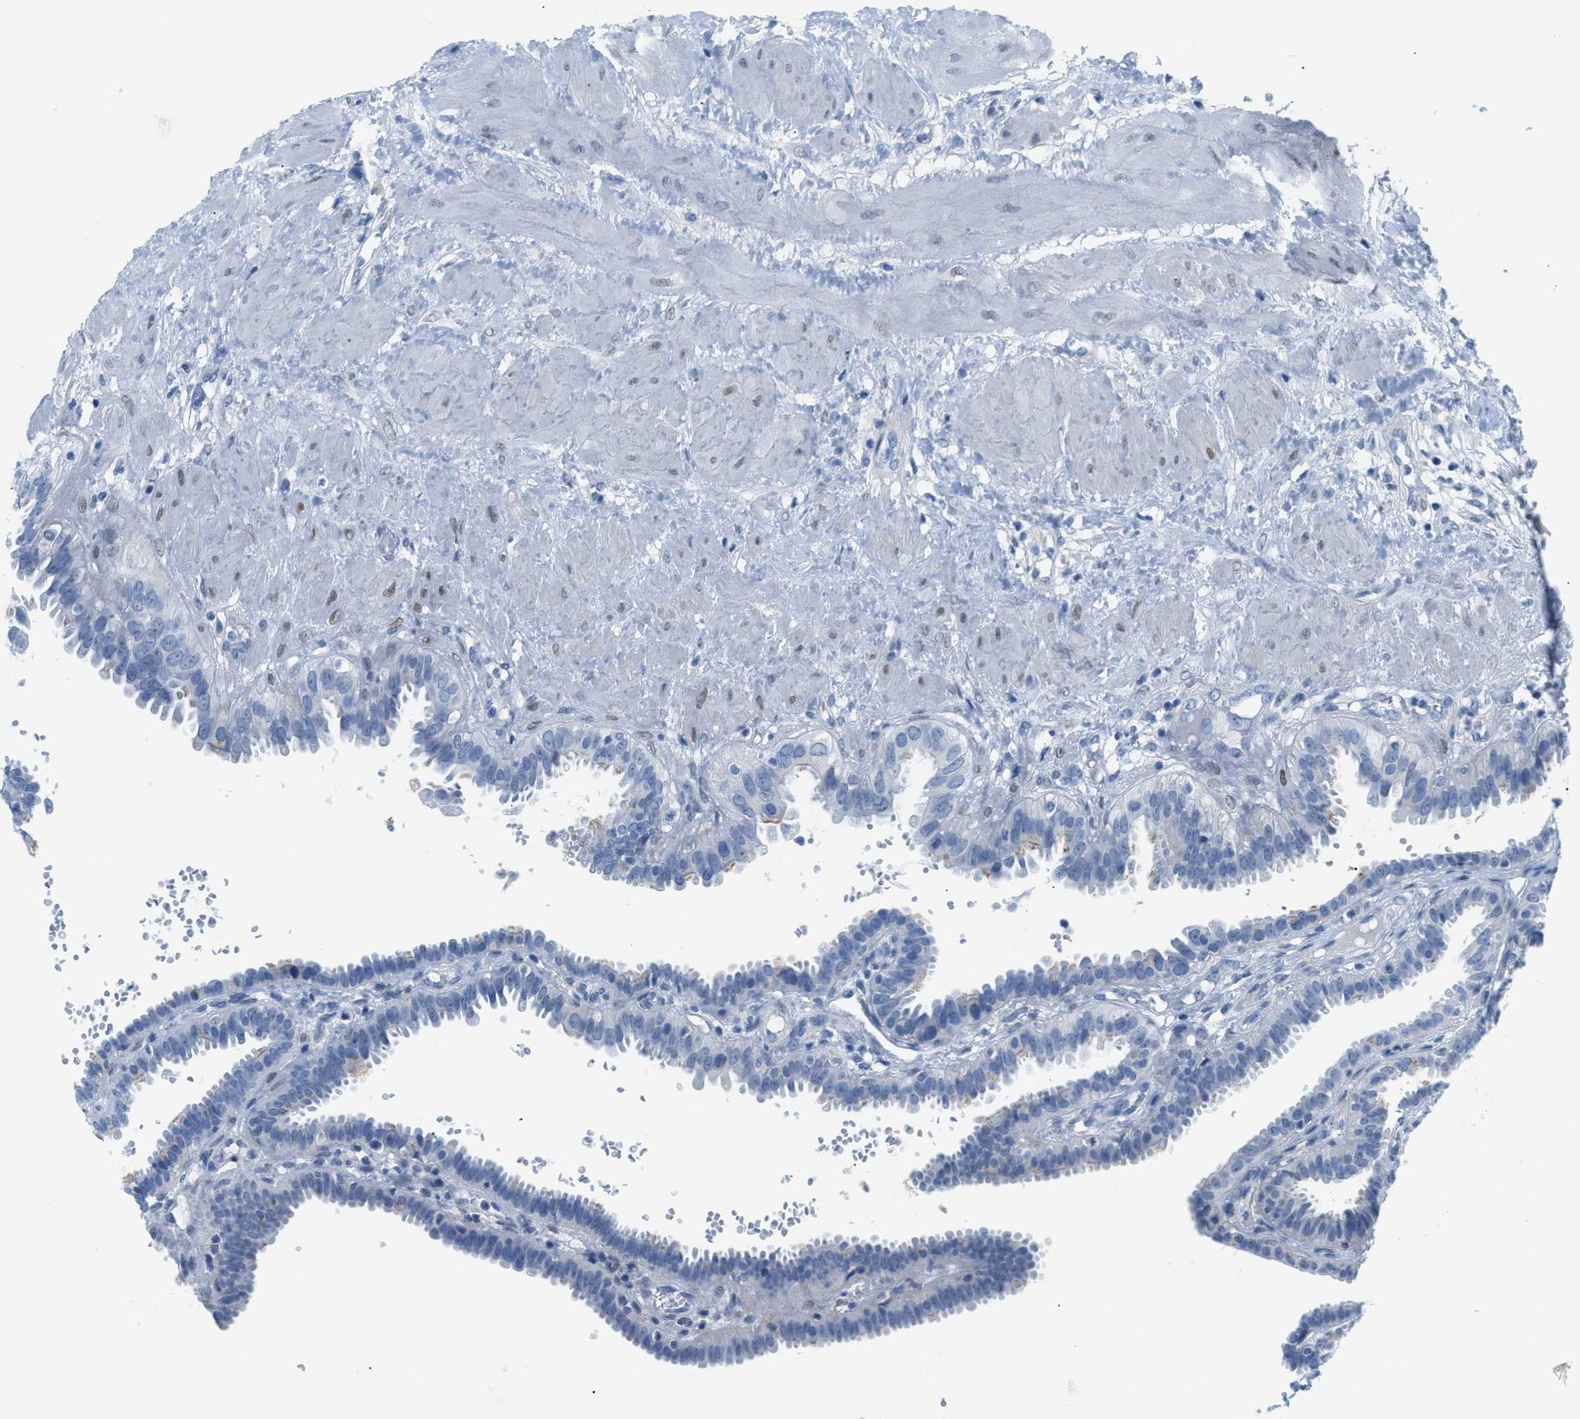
{"staining": {"intensity": "negative", "quantity": "none", "location": "none"}, "tissue": "fallopian tube", "cell_type": "Glandular cells", "image_type": "normal", "snomed": [{"axis": "morphology", "description": "Normal tissue, NOS"}, {"axis": "topography", "description": "Fallopian tube"}, {"axis": "topography", "description": "Placenta"}], "caption": "IHC image of normal fallopian tube: fallopian tube stained with DAB exhibits no significant protein positivity in glandular cells.", "gene": "FDCSP", "patient": {"sex": "female", "age": 34}}